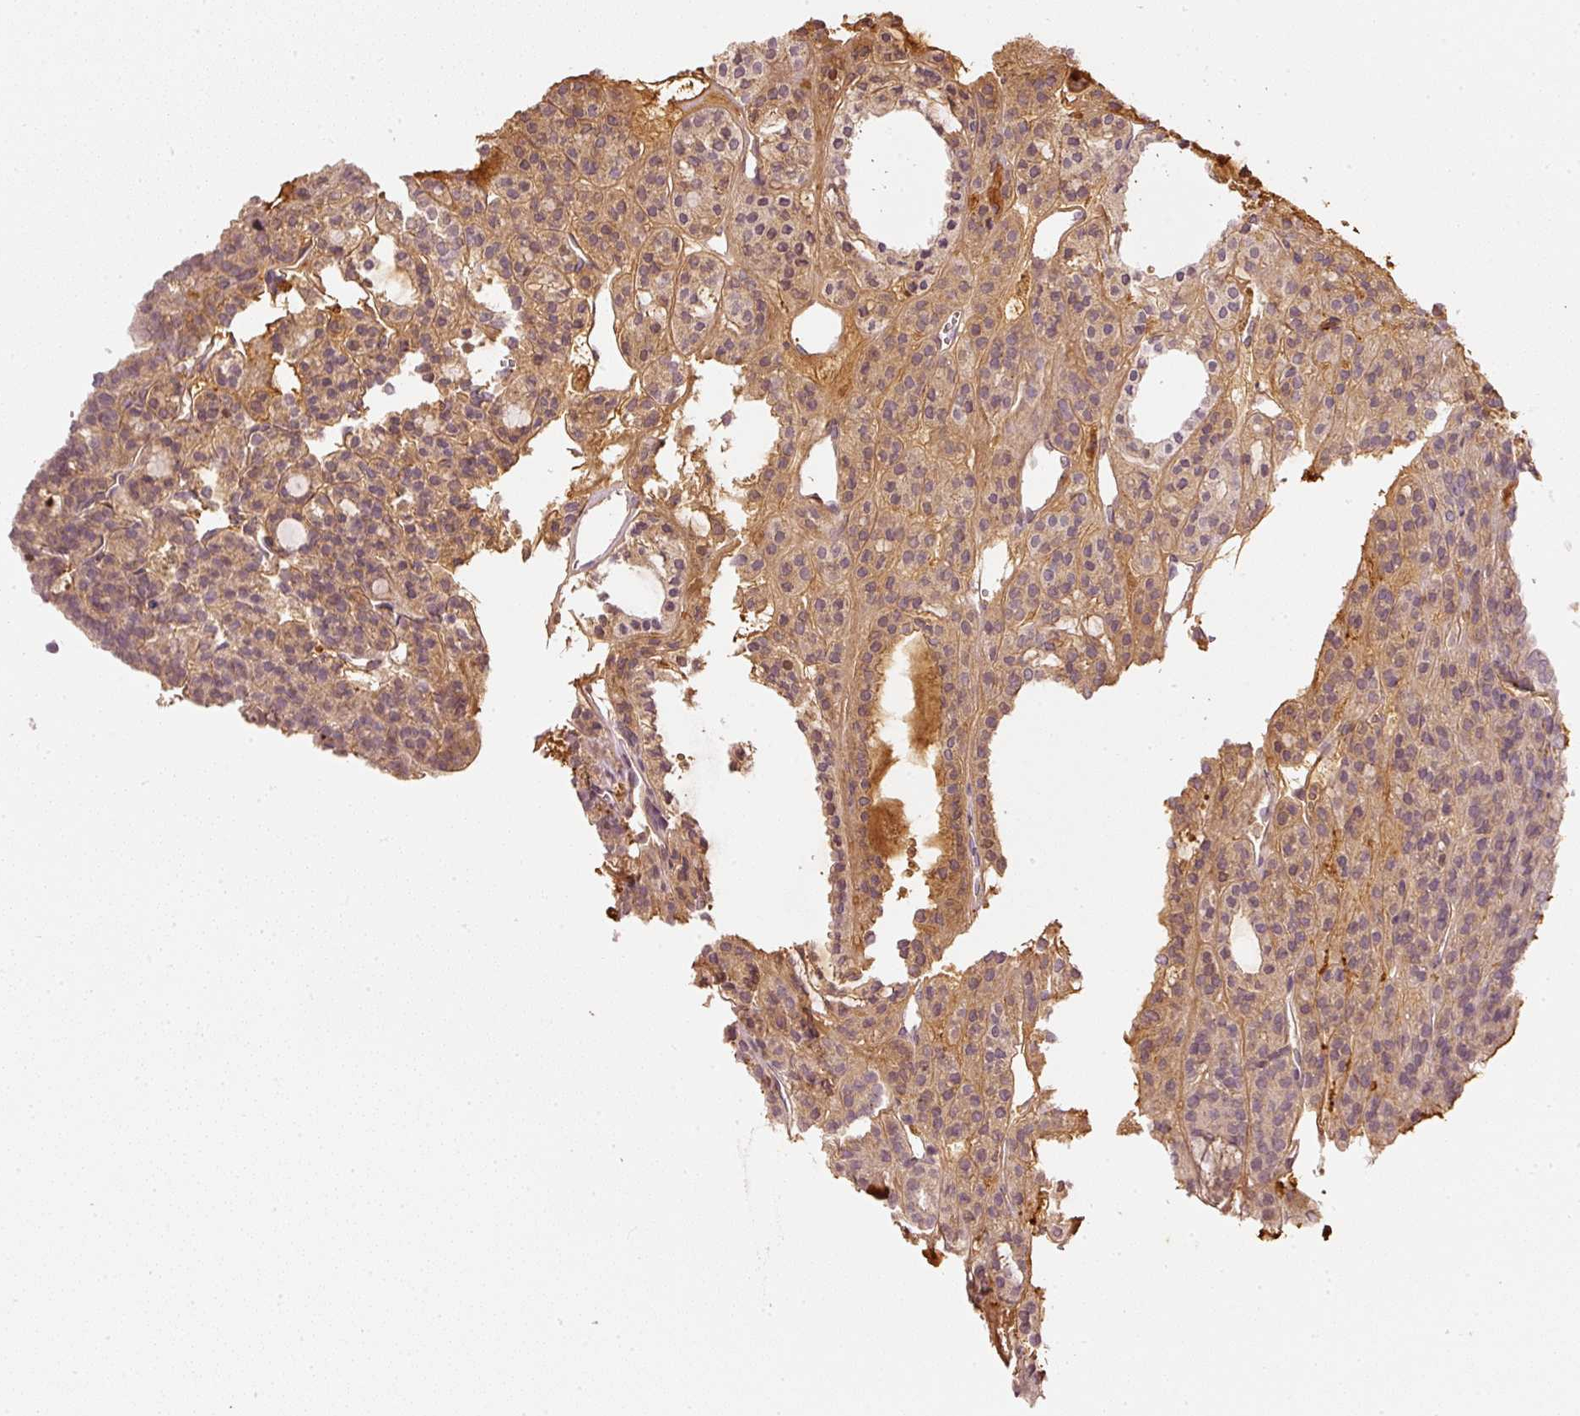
{"staining": {"intensity": "weak", "quantity": ">75%", "location": "cytoplasmic/membranous"}, "tissue": "thyroid cancer", "cell_type": "Tumor cells", "image_type": "cancer", "snomed": [{"axis": "morphology", "description": "Follicular adenoma carcinoma, NOS"}, {"axis": "topography", "description": "Thyroid gland"}], "caption": "This is a histology image of IHC staining of thyroid cancer, which shows weak positivity in the cytoplasmic/membranous of tumor cells.", "gene": "EVL", "patient": {"sex": "female", "age": 63}}